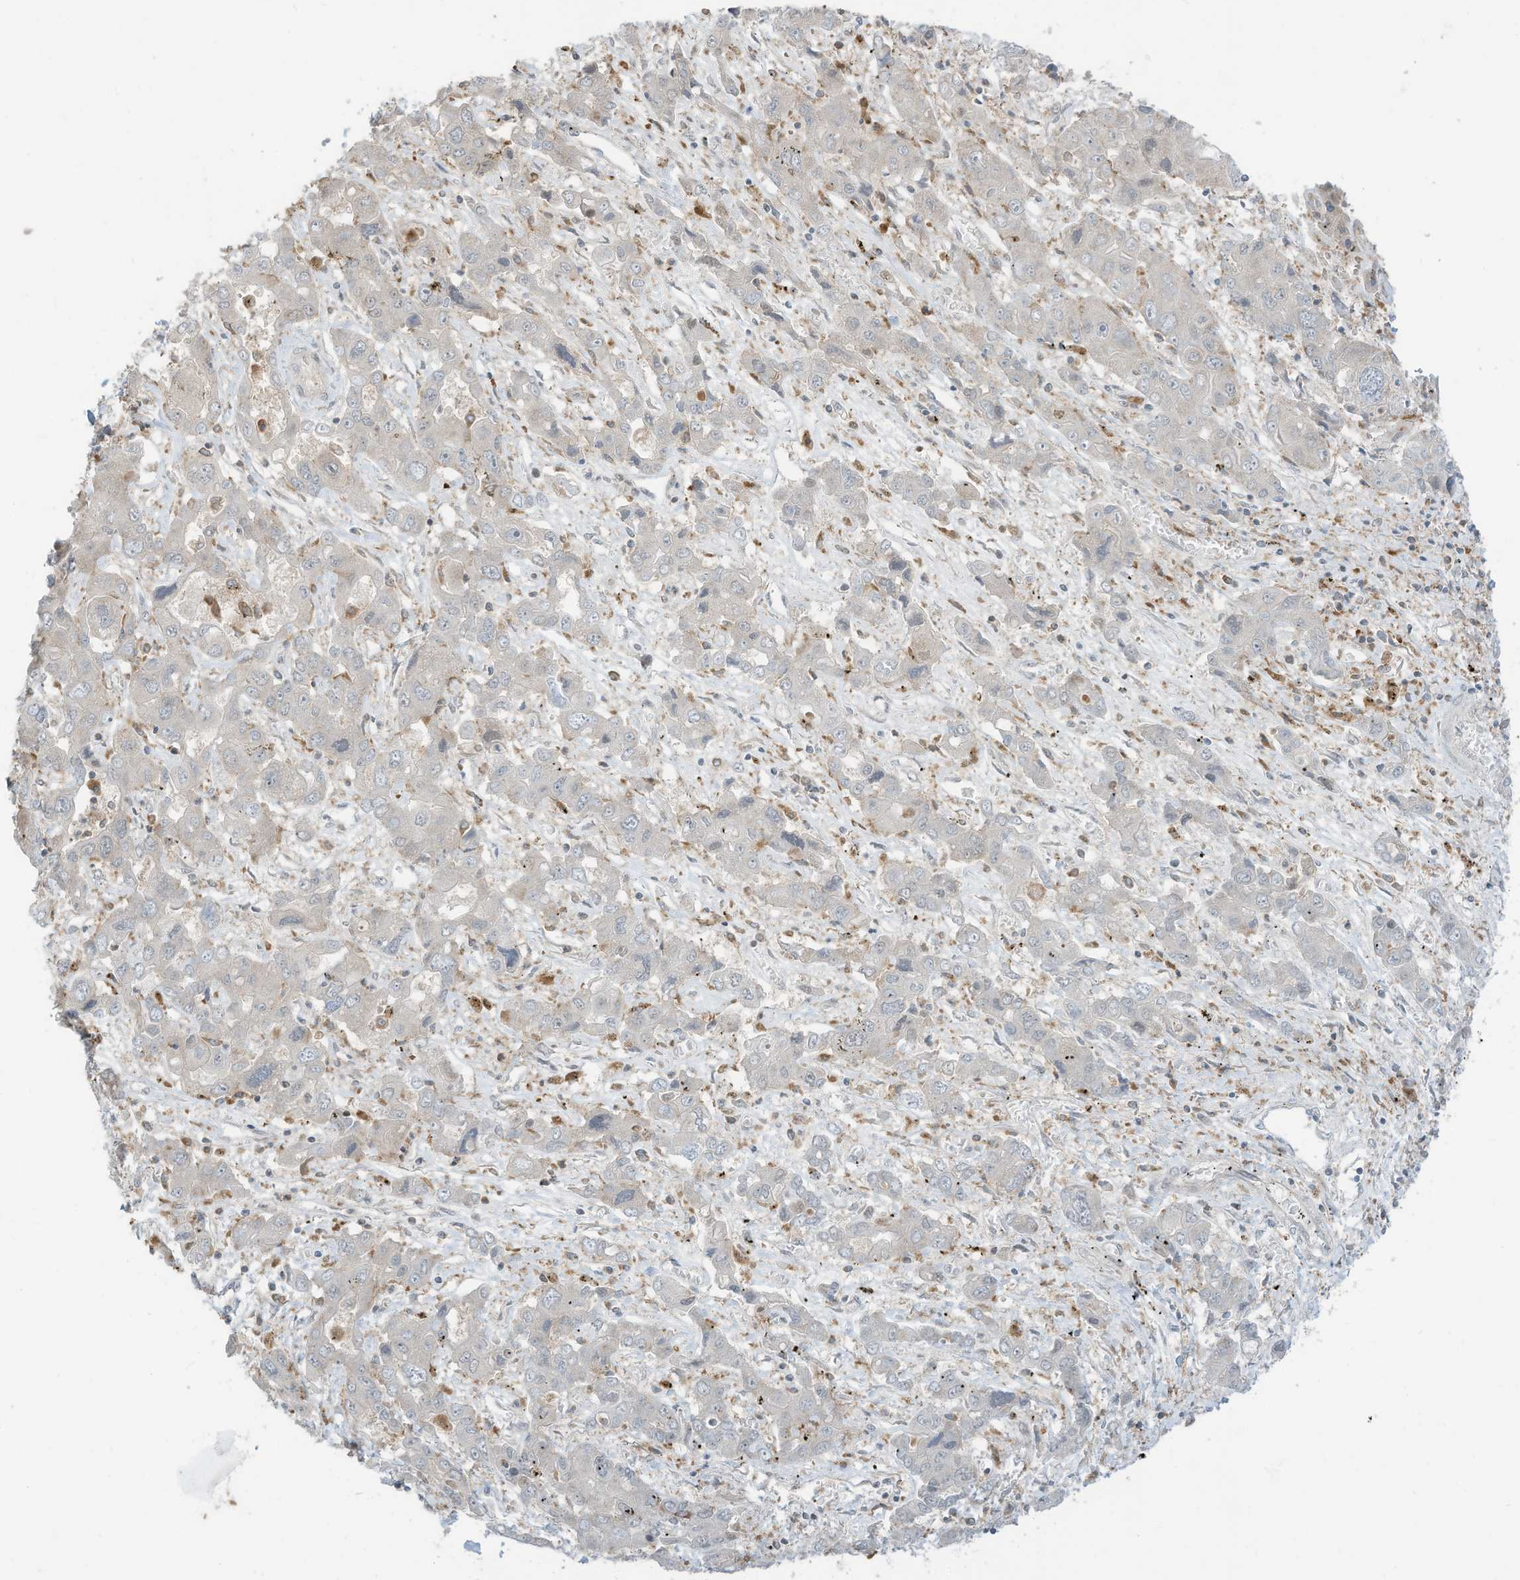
{"staining": {"intensity": "negative", "quantity": "none", "location": "none"}, "tissue": "liver cancer", "cell_type": "Tumor cells", "image_type": "cancer", "snomed": [{"axis": "morphology", "description": "Cholangiocarcinoma"}, {"axis": "topography", "description": "Liver"}], "caption": "Tumor cells are negative for protein expression in human cholangiocarcinoma (liver).", "gene": "DZIP3", "patient": {"sex": "male", "age": 67}}